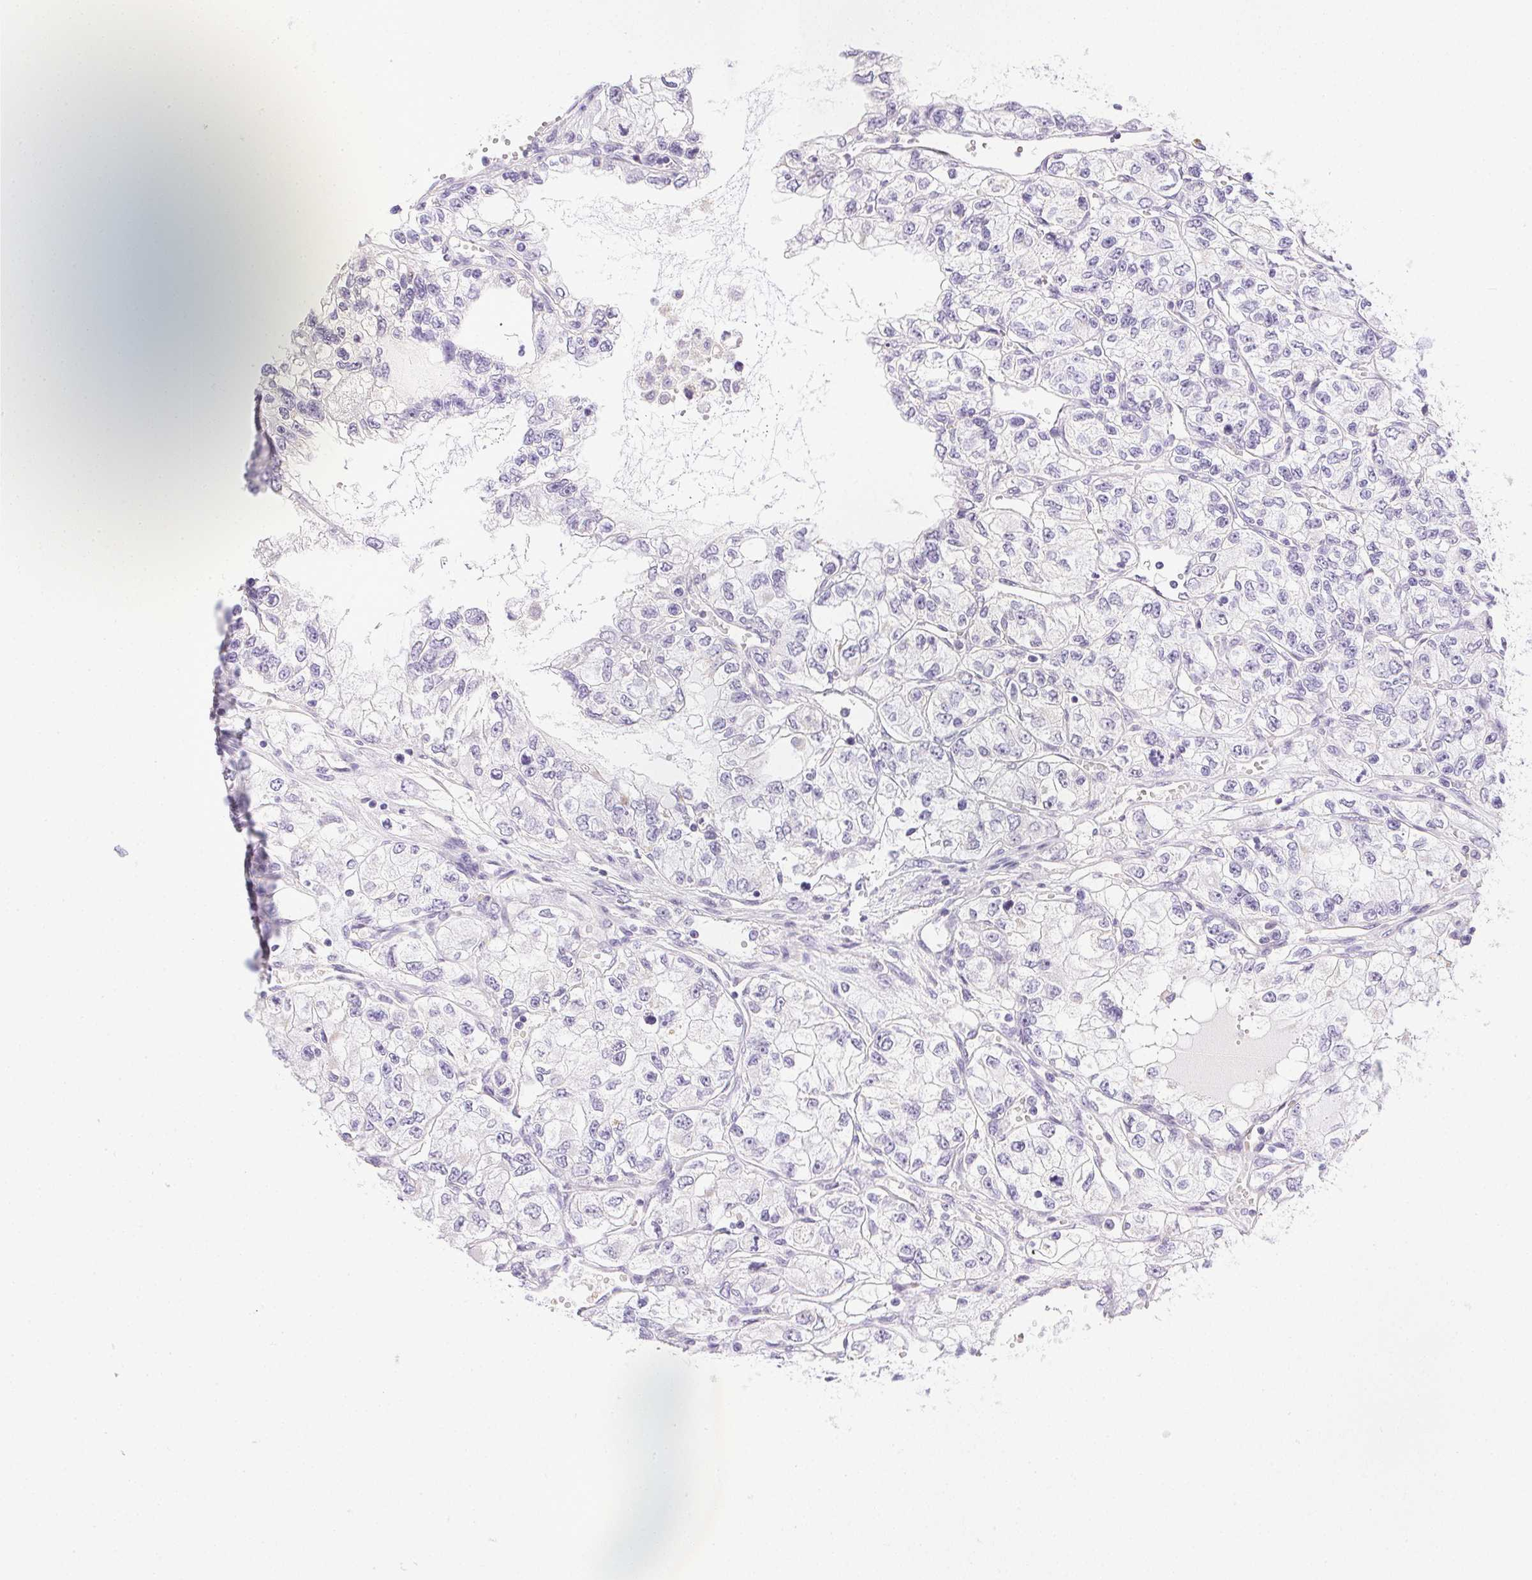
{"staining": {"intensity": "negative", "quantity": "none", "location": "none"}, "tissue": "renal cancer", "cell_type": "Tumor cells", "image_type": "cancer", "snomed": [{"axis": "morphology", "description": "Adenocarcinoma, NOS"}, {"axis": "topography", "description": "Kidney"}], "caption": "This is an IHC micrograph of renal cancer. There is no positivity in tumor cells.", "gene": "PRL", "patient": {"sex": "female", "age": 59}}